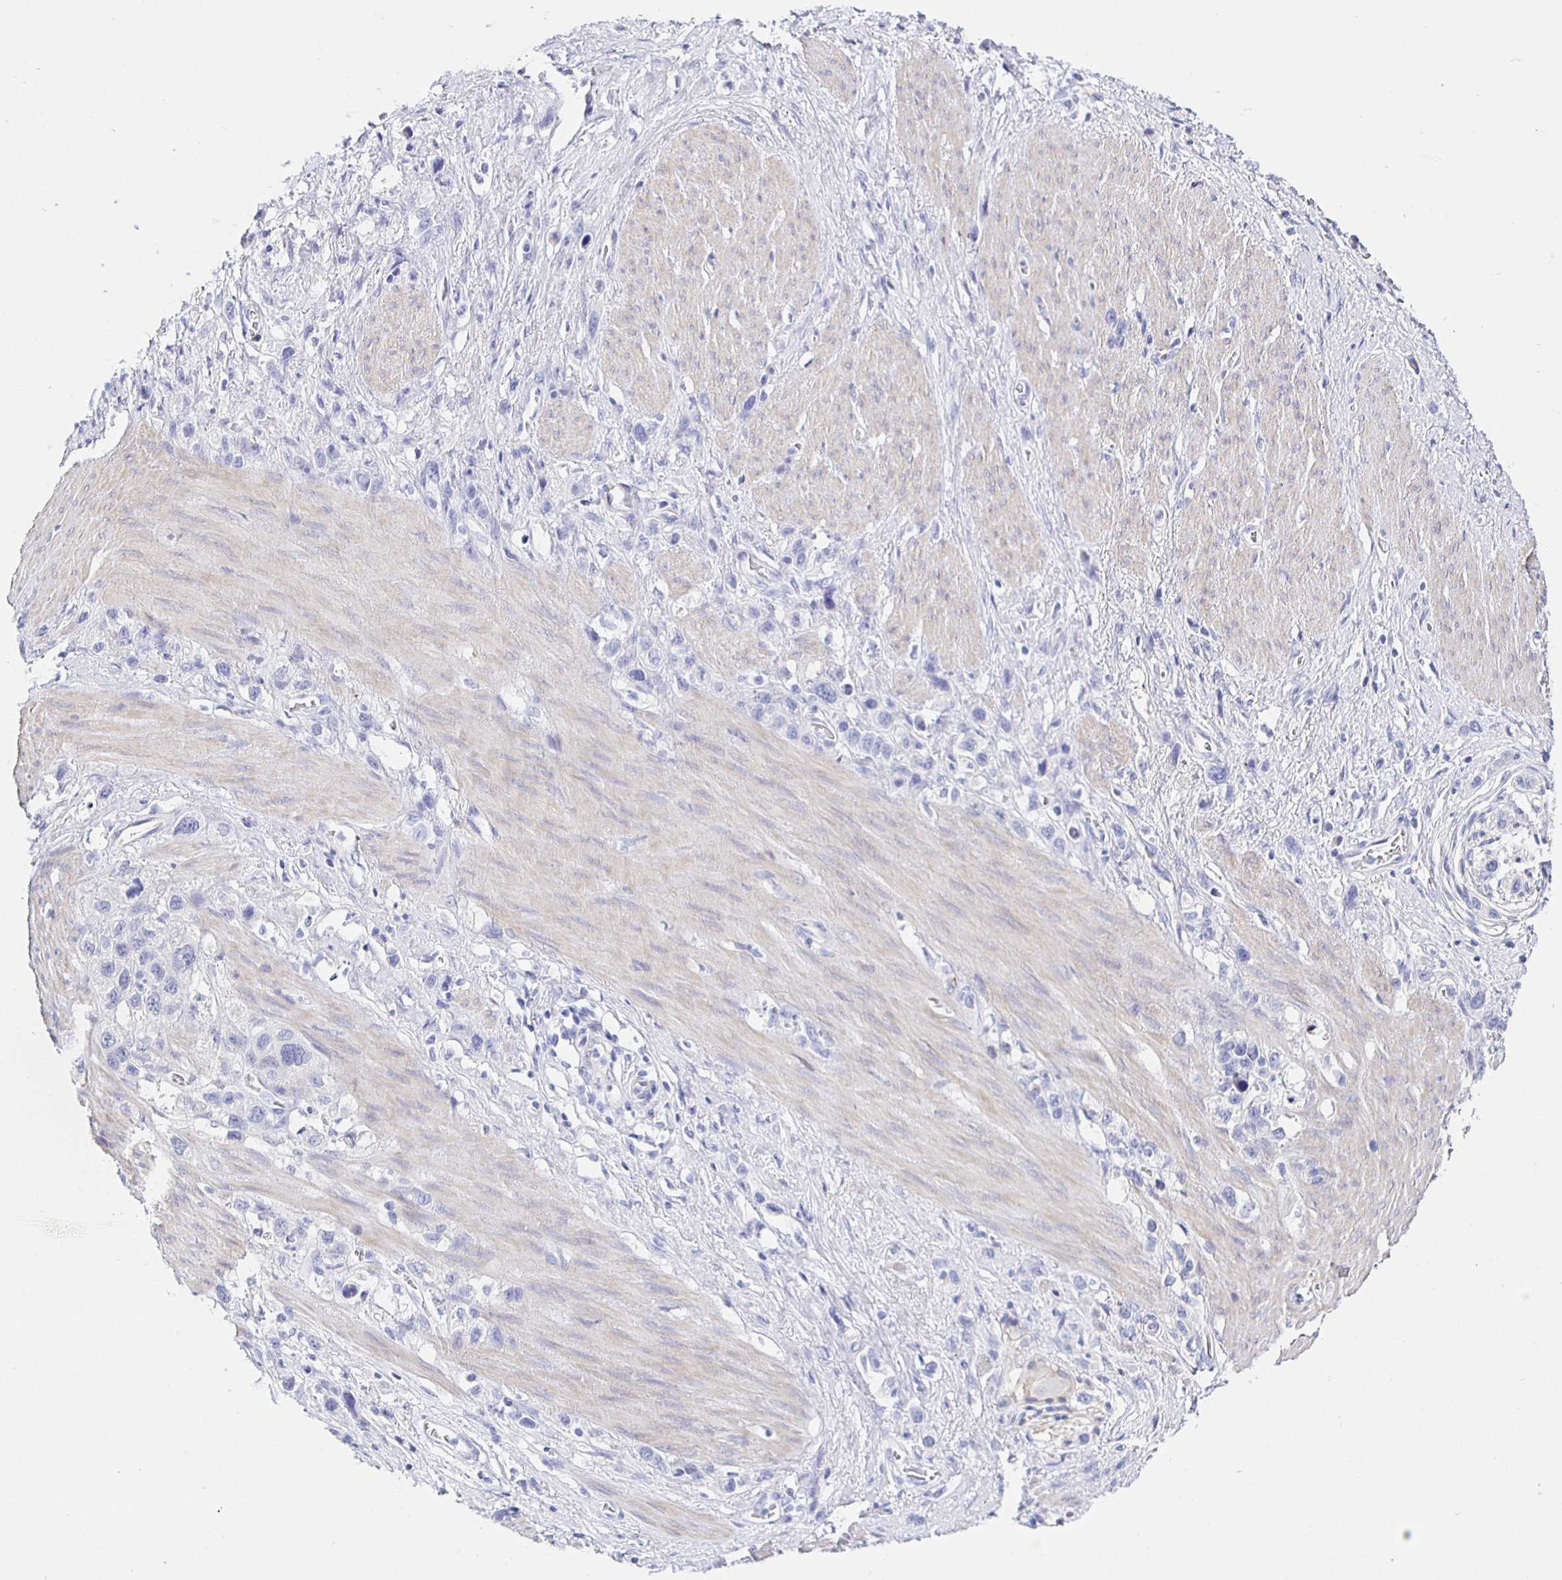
{"staining": {"intensity": "negative", "quantity": "none", "location": "none"}, "tissue": "stomach cancer", "cell_type": "Tumor cells", "image_type": "cancer", "snomed": [{"axis": "morphology", "description": "Adenocarcinoma, NOS"}, {"axis": "topography", "description": "Stomach"}], "caption": "A micrograph of stomach adenocarcinoma stained for a protein shows no brown staining in tumor cells.", "gene": "HSPA4L", "patient": {"sex": "female", "age": 65}}